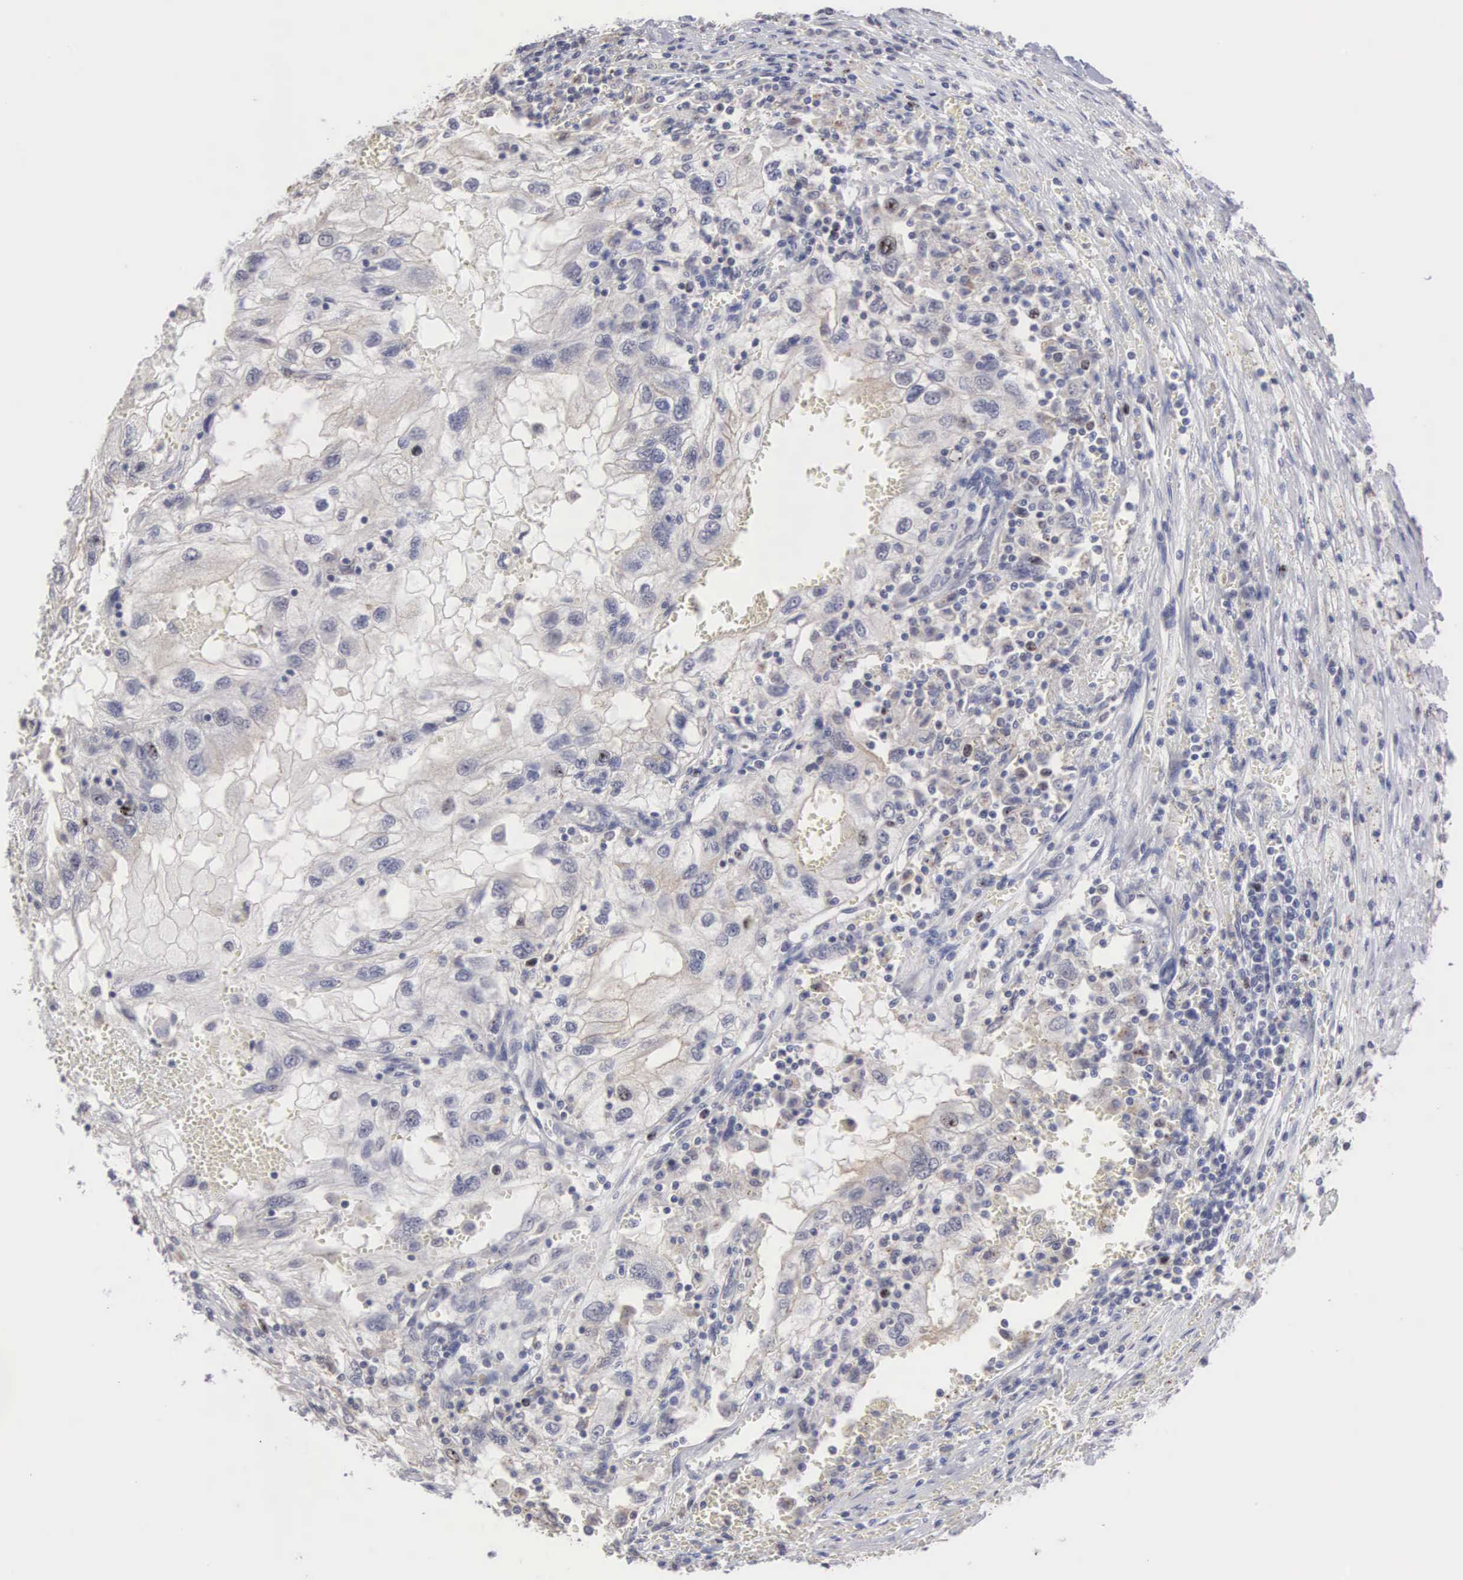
{"staining": {"intensity": "negative", "quantity": "none", "location": "none"}, "tissue": "renal cancer", "cell_type": "Tumor cells", "image_type": "cancer", "snomed": [{"axis": "morphology", "description": "Normal tissue, NOS"}, {"axis": "morphology", "description": "Adenocarcinoma, NOS"}, {"axis": "topography", "description": "Kidney"}], "caption": "A high-resolution histopathology image shows immunohistochemistry (IHC) staining of renal adenocarcinoma, which exhibits no significant positivity in tumor cells.", "gene": "KDM6A", "patient": {"sex": "male", "age": 71}}